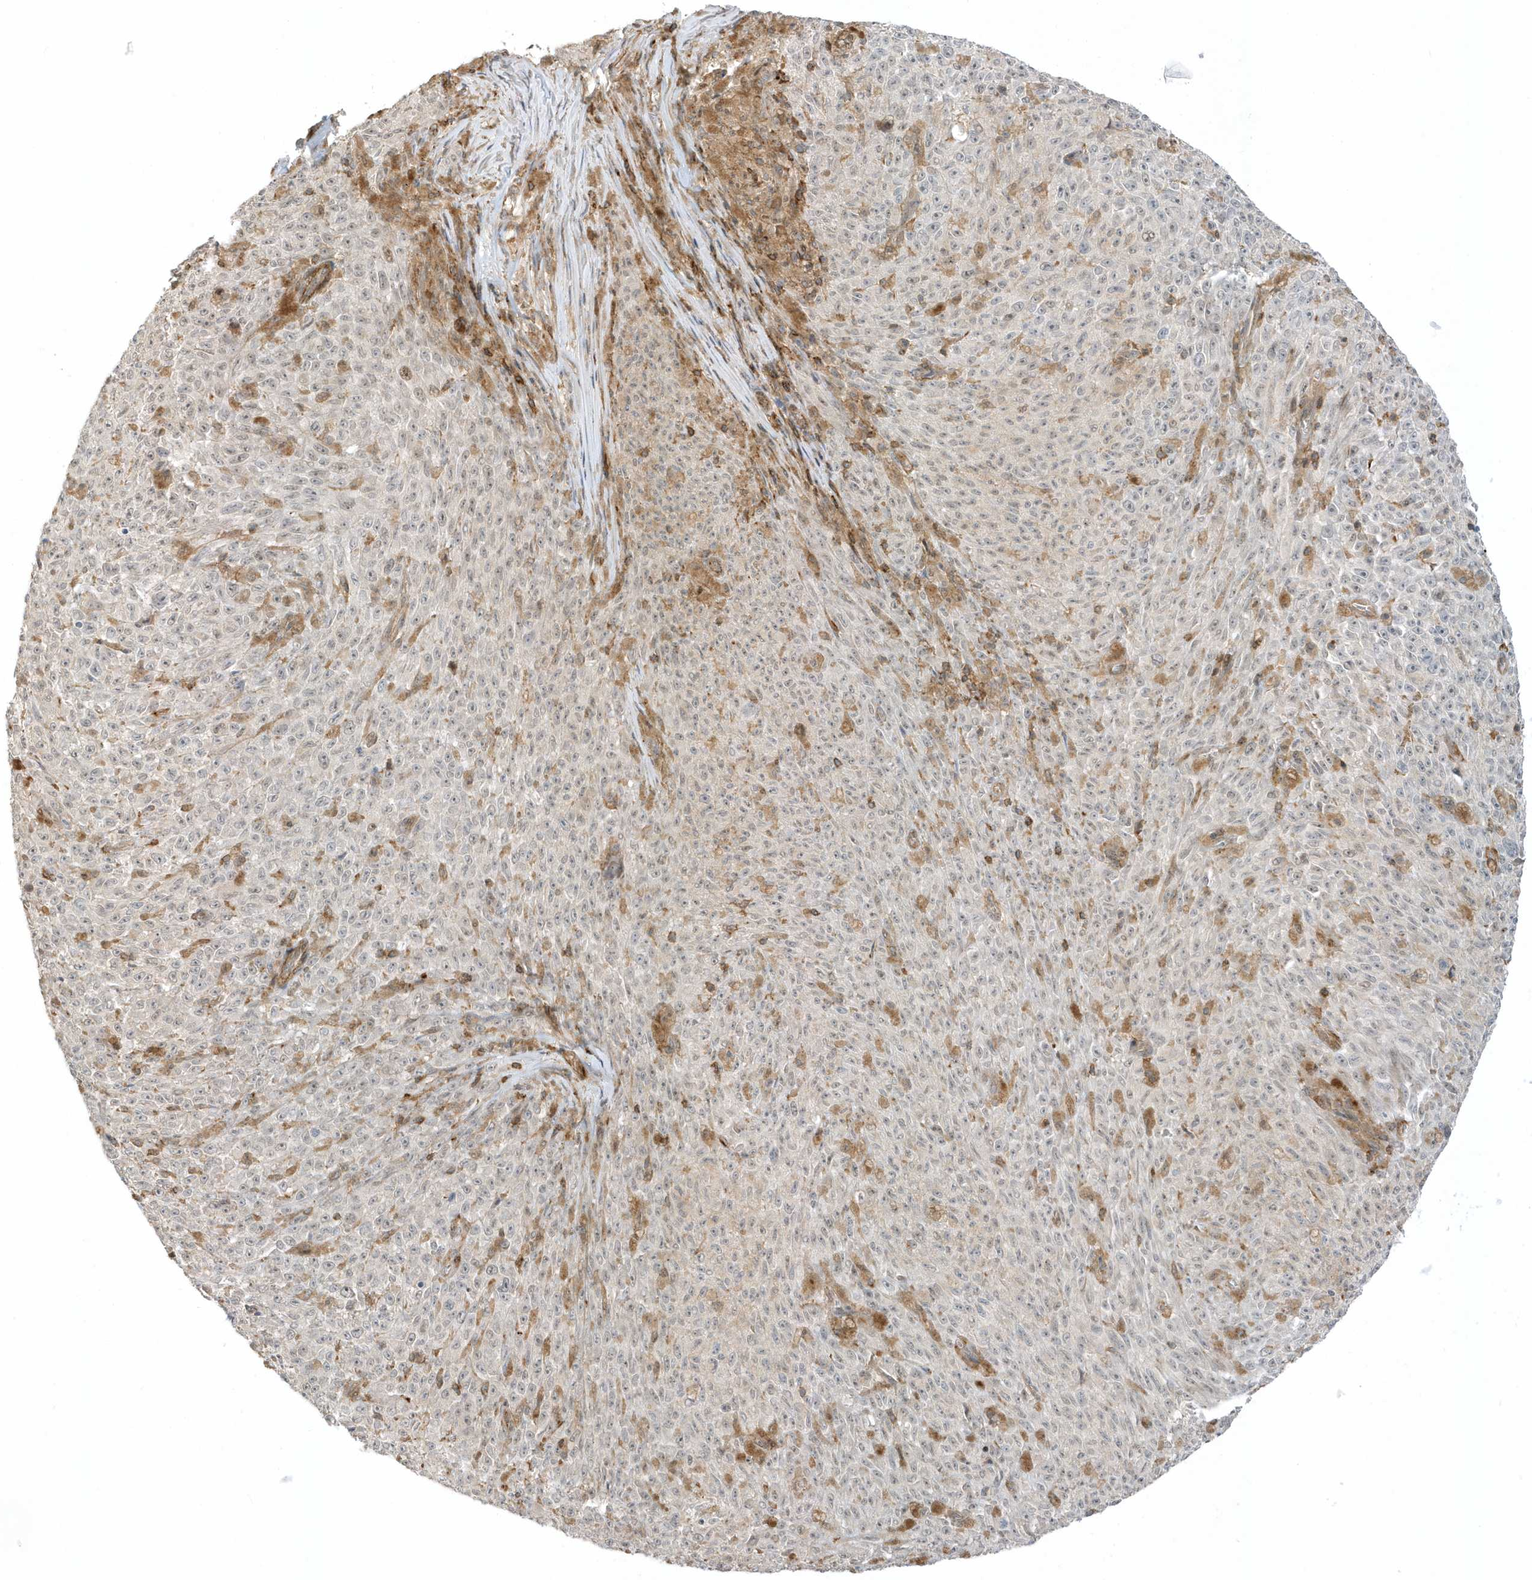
{"staining": {"intensity": "negative", "quantity": "none", "location": "none"}, "tissue": "melanoma", "cell_type": "Tumor cells", "image_type": "cancer", "snomed": [{"axis": "morphology", "description": "Malignant melanoma, NOS"}, {"axis": "topography", "description": "Skin"}], "caption": "Melanoma was stained to show a protein in brown. There is no significant expression in tumor cells.", "gene": "ZBTB8A", "patient": {"sex": "female", "age": 82}}